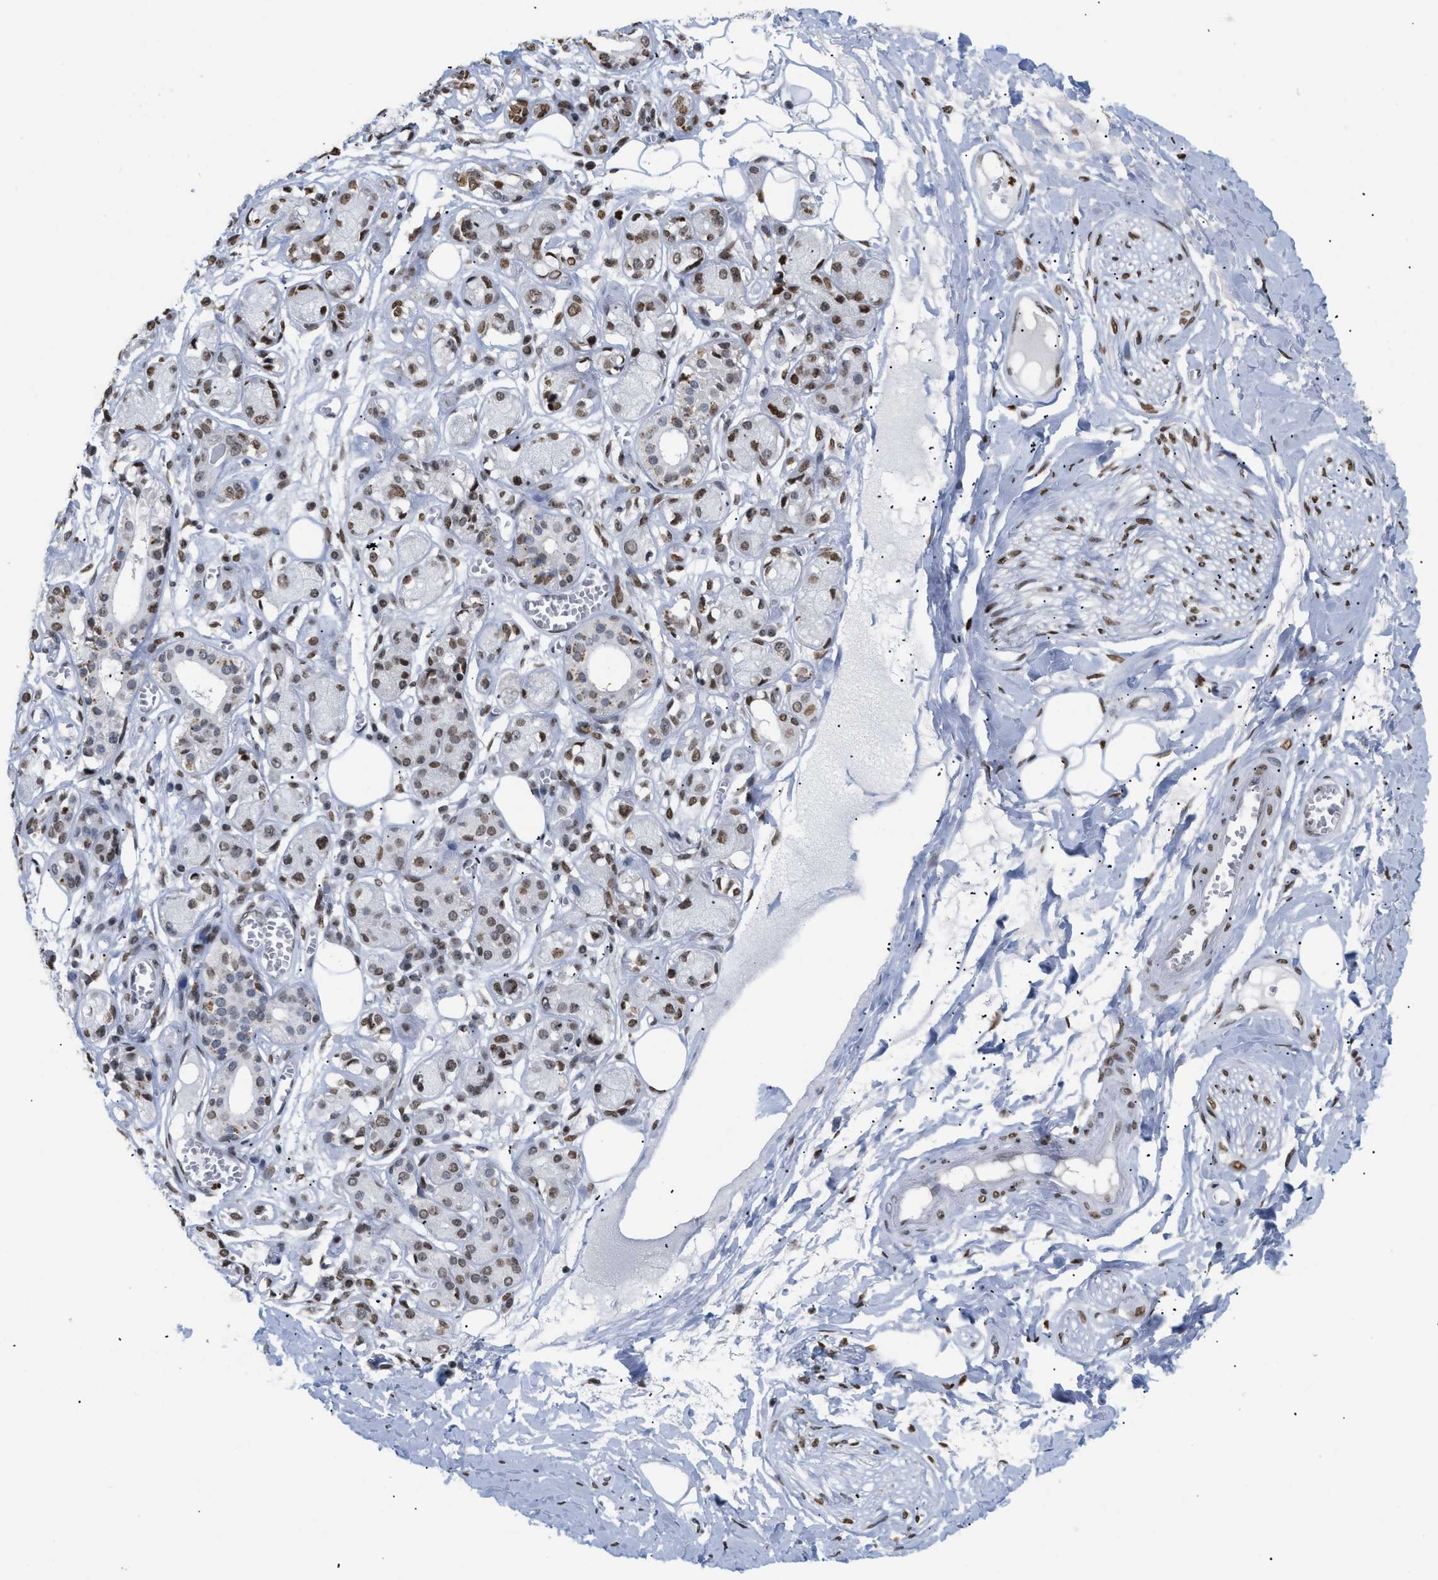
{"staining": {"intensity": "moderate", "quantity": ">75%", "location": "nuclear"}, "tissue": "adipose tissue", "cell_type": "Adipocytes", "image_type": "normal", "snomed": [{"axis": "morphology", "description": "Normal tissue, NOS"}, {"axis": "morphology", "description": "Inflammation, NOS"}, {"axis": "topography", "description": "Salivary gland"}, {"axis": "topography", "description": "Peripheral nerve tissue"}], "caption": "The image reveals a brown stain indicating the presence of a protein in the nuclear of adipocytes in adipose tissue. (Stains: DAB in brown, nuclei in blue, Microscopy: brightfield microscopy at high magnification).", "gene": "HMGN2", "patient": {"sex": "female", "age": 75}}